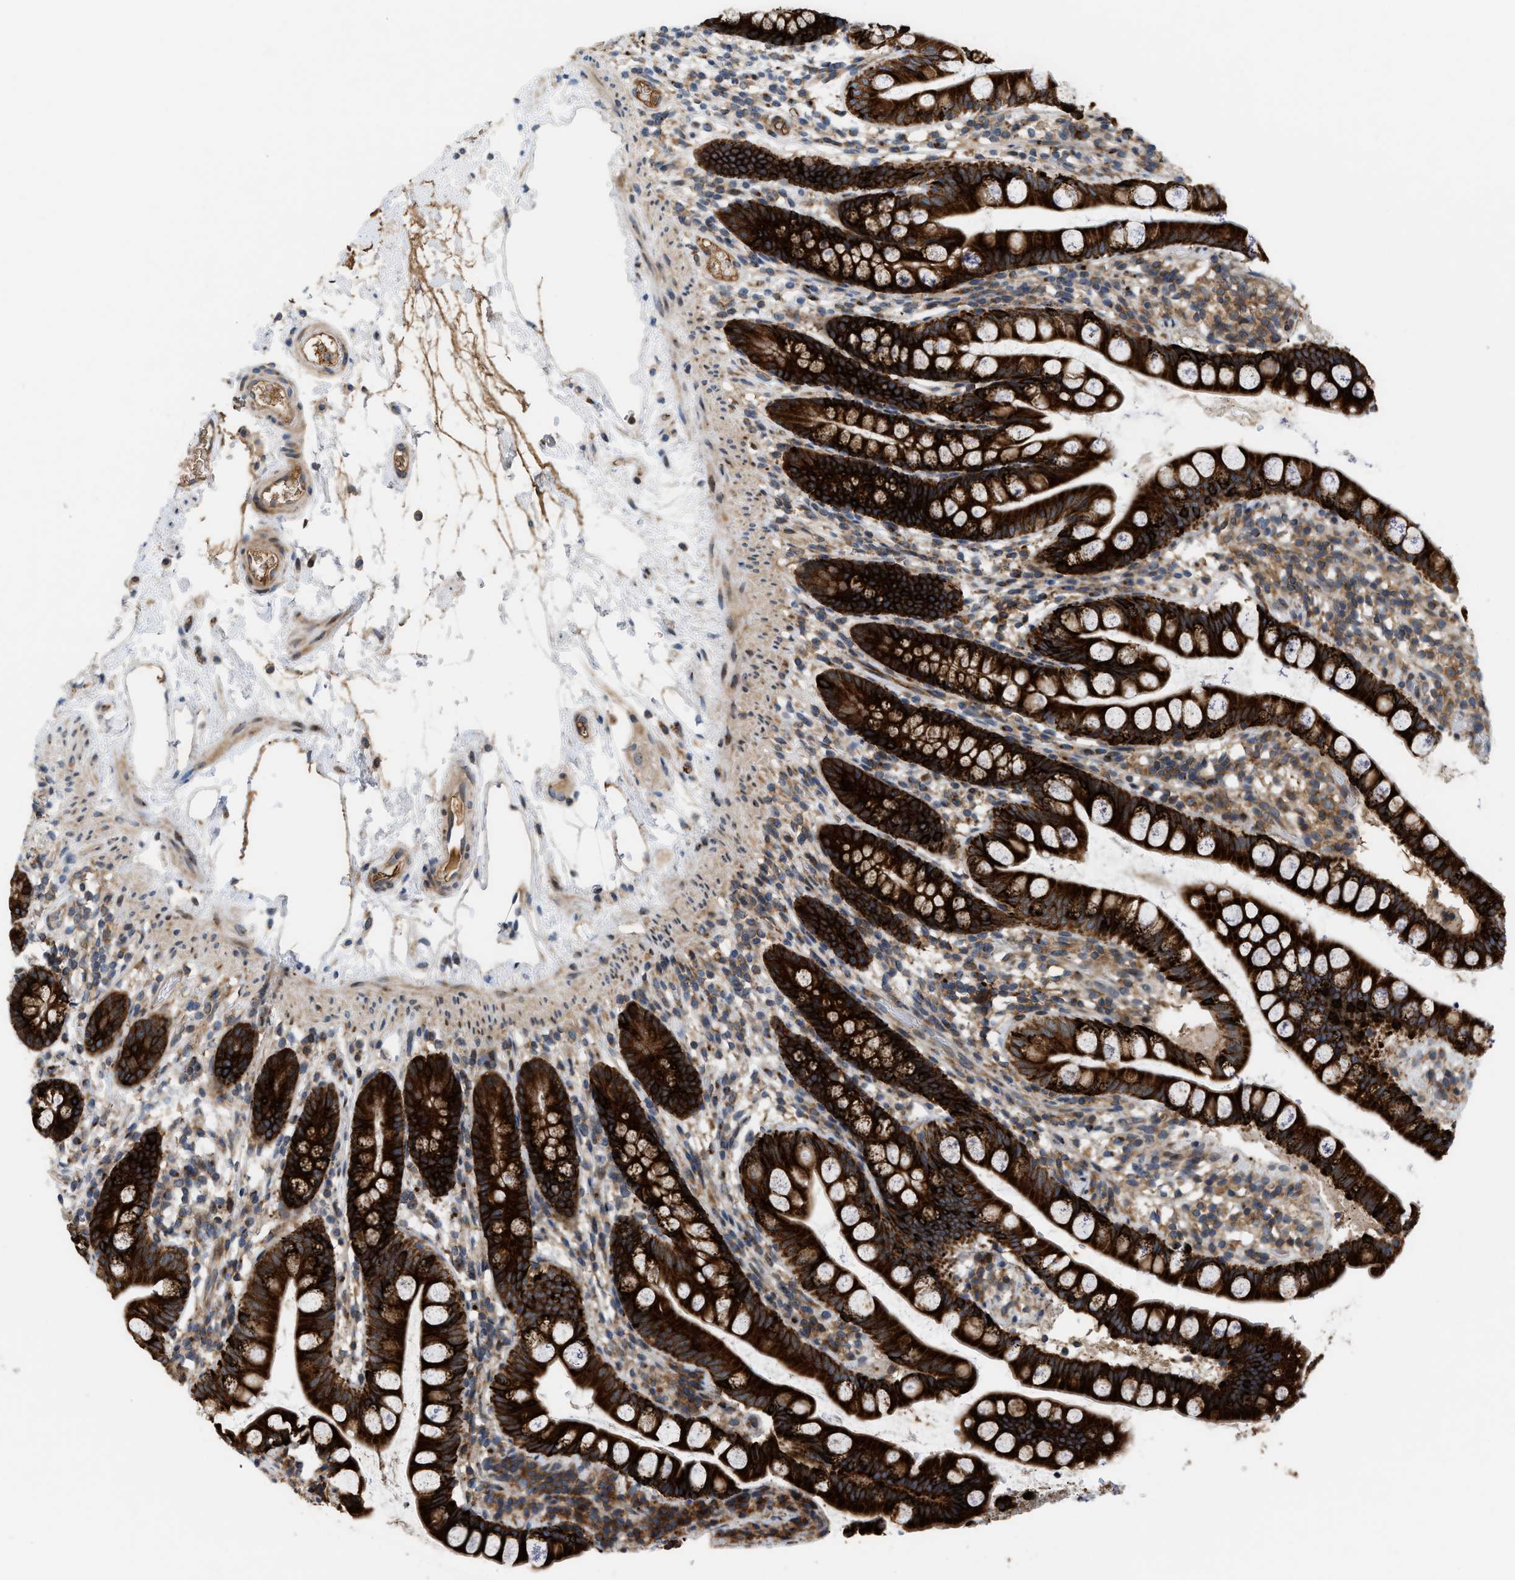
{"staining": {"intensity": "strong", "quantity": ">75%", "location": "cytoplasmic/membranous"}, "tissue": "small intestine", "cell_type": "Glandular cells", "image_type": "normal", "snomed": [{"axis": "morphology", "description": "Normal tissue, NOS"}, {"axis": "topography", "description": "Small intestine"}], "caption": "About >75% of glandular cells in unremarkable small intestine show strong cytoplasmic/membranous protein staining as visualized by brown immunohistochemical staining.", "gene": "DIPK1A", "patient": {"sex": "female", "age": 84}}